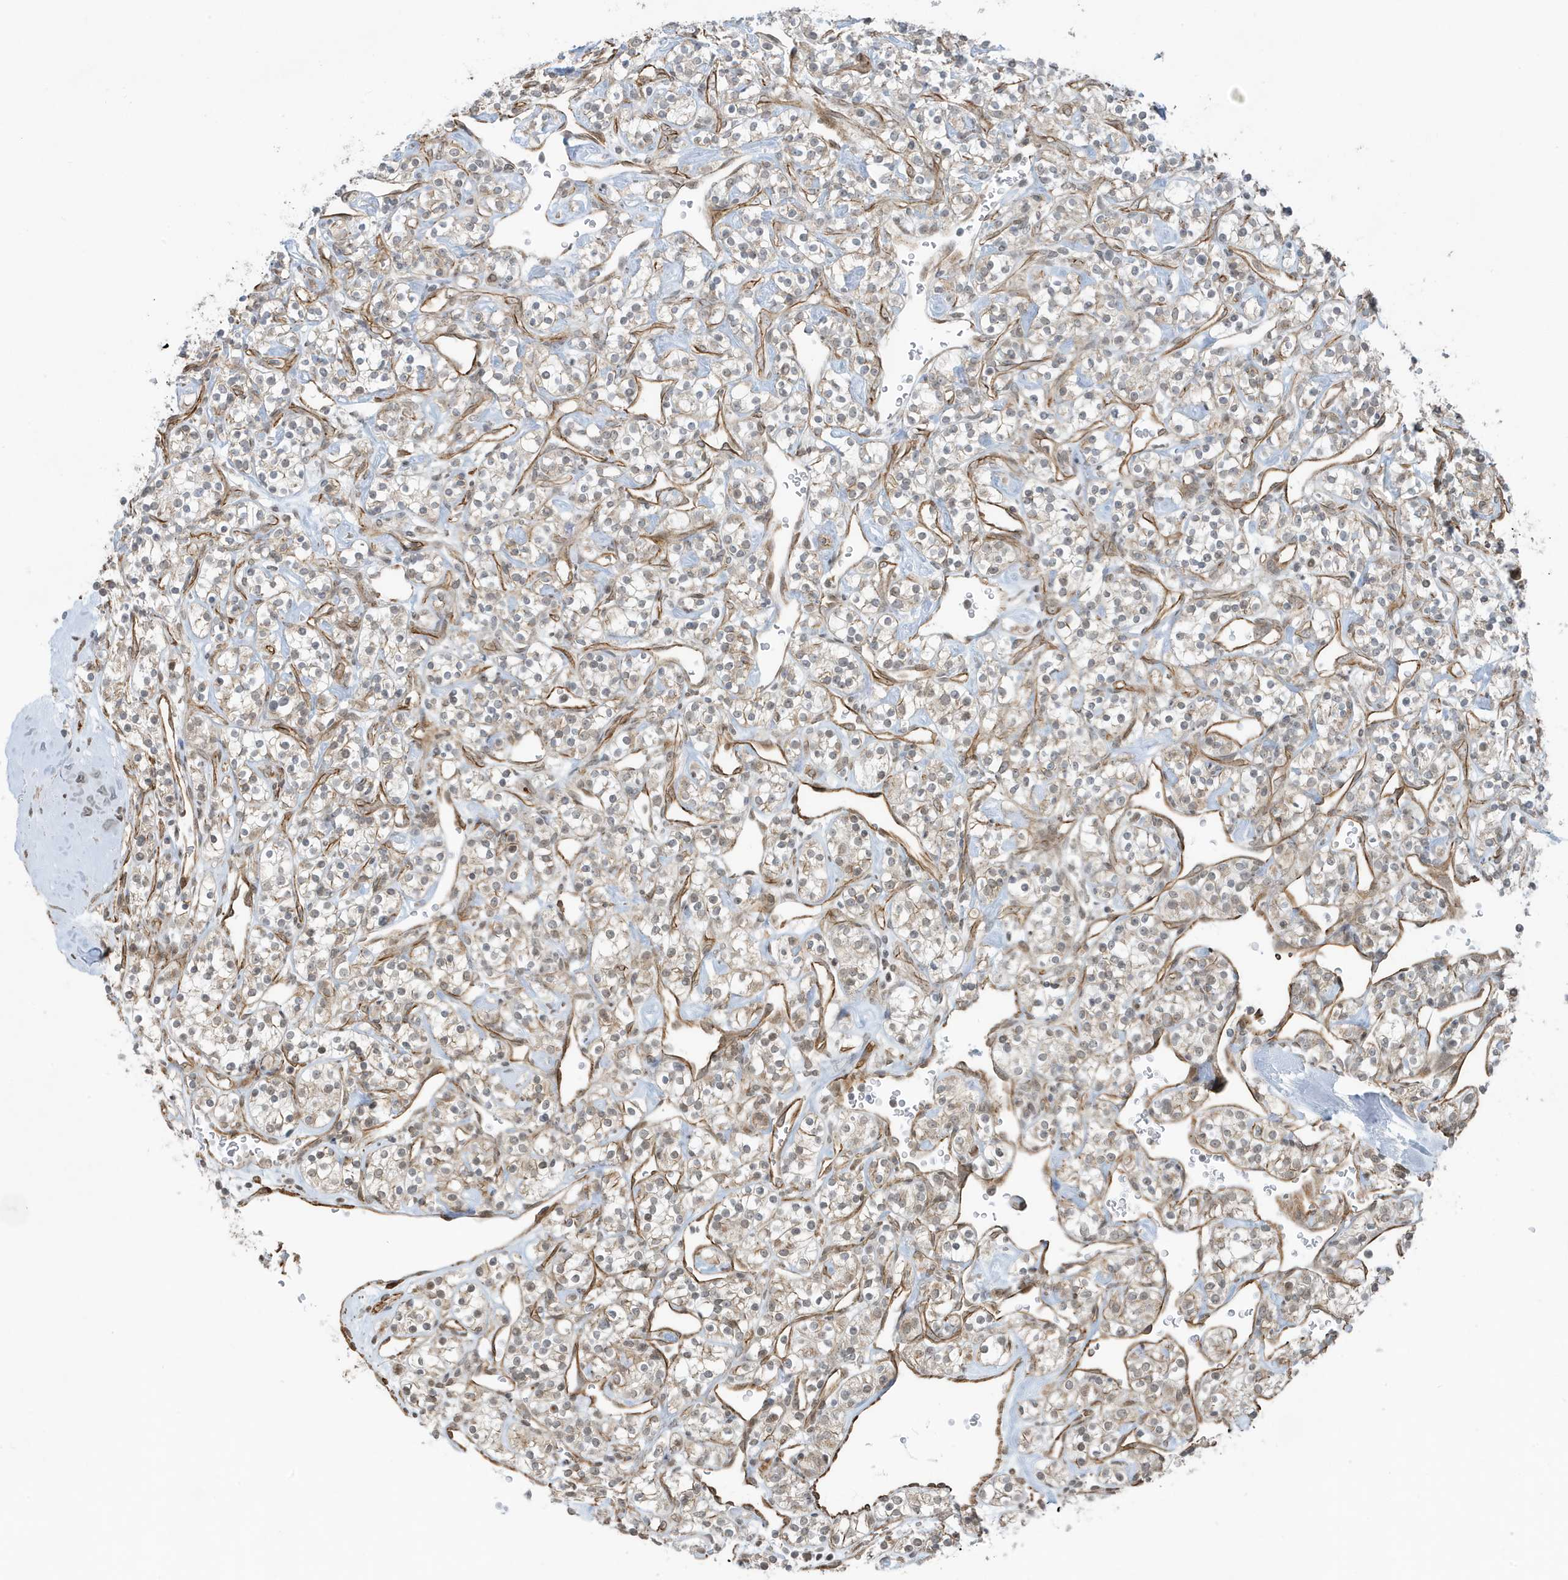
{"staining": {"intensity": "negative", "quantity": "none", "location": "none"}, "tissue": "renal cancer", "cell_type": "Tumor cells", "image_type": "cancer", "snomed": [{"axis": "morphology", "description": "Adenocarcinoma, NOS"}, {"axis": "topography", "description": "Kidney"}], "caption": "Renal cancer (adenocarcinoma) was stained to show a protein in brown. There is no significant expression in tumor cells. The staining was performed using DAB (3,3'-diaminobenzidine) to visualize the protein expression in brown, while the nuclei were stained in blue with hematoxylin (Magnification: 20x).", "gene": "CHCHD4", "patient": {"sex": "male", "age": 77}}